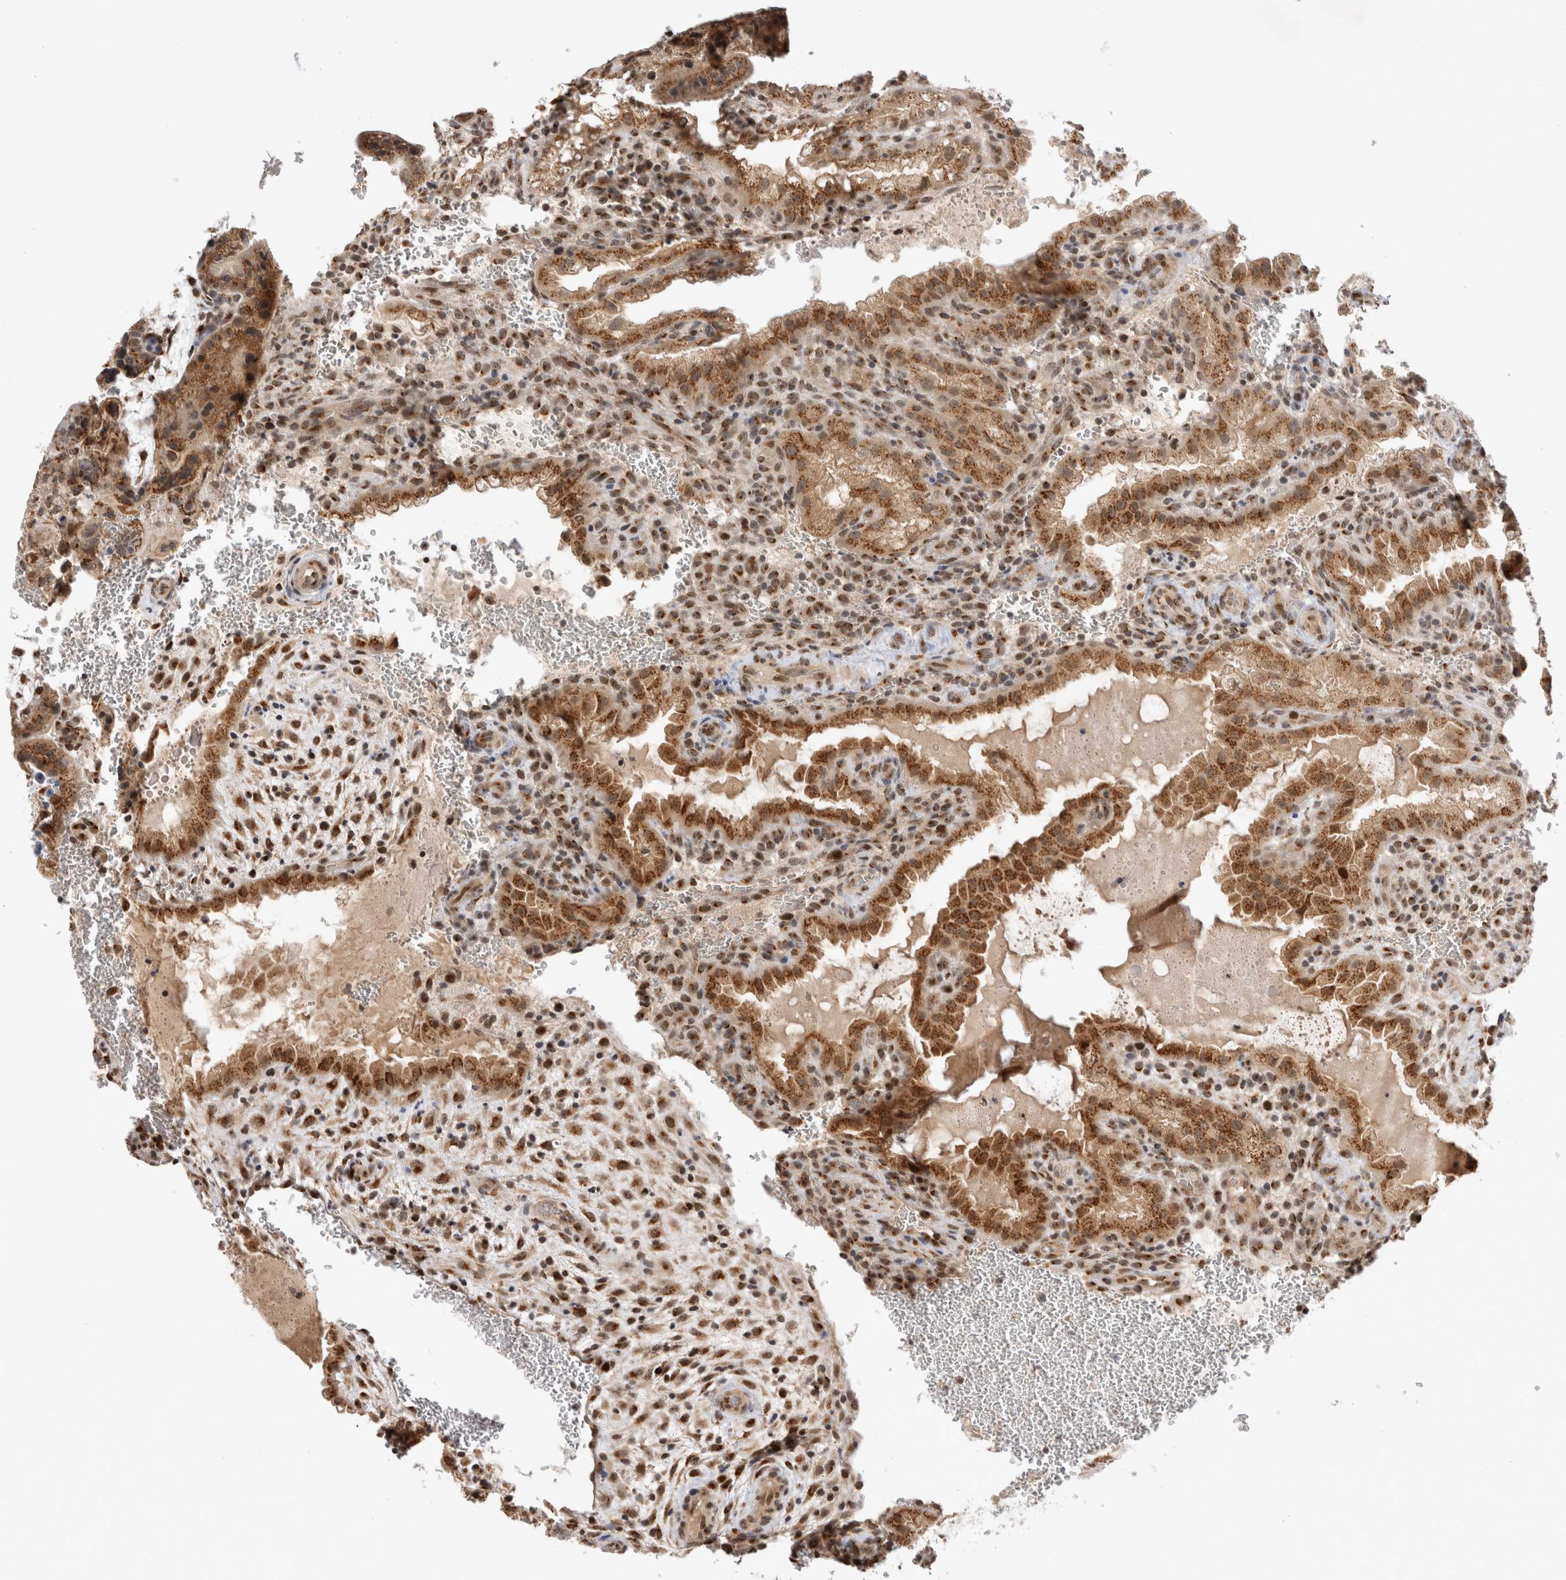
{"staining": {"intensity": "strong", "quantity": ">75%", "location": "cytoplasmic/membranous"}, "tissue": "placenta", "cell_type": "Decidual cells", "image_type": "normal", "snomed": [{"axis": "morphology", "description": "Normal tissue, NOS"}, {"axis": "topography", "description": "Placenta"}], "caption": "IHC of unremarkable placenta reveals high levels of strong cytoplasmic/membranous staining in about >75% of decidual cells.", "gene": "TMEM65", "patient": {"sex": "female", "age": 35}}